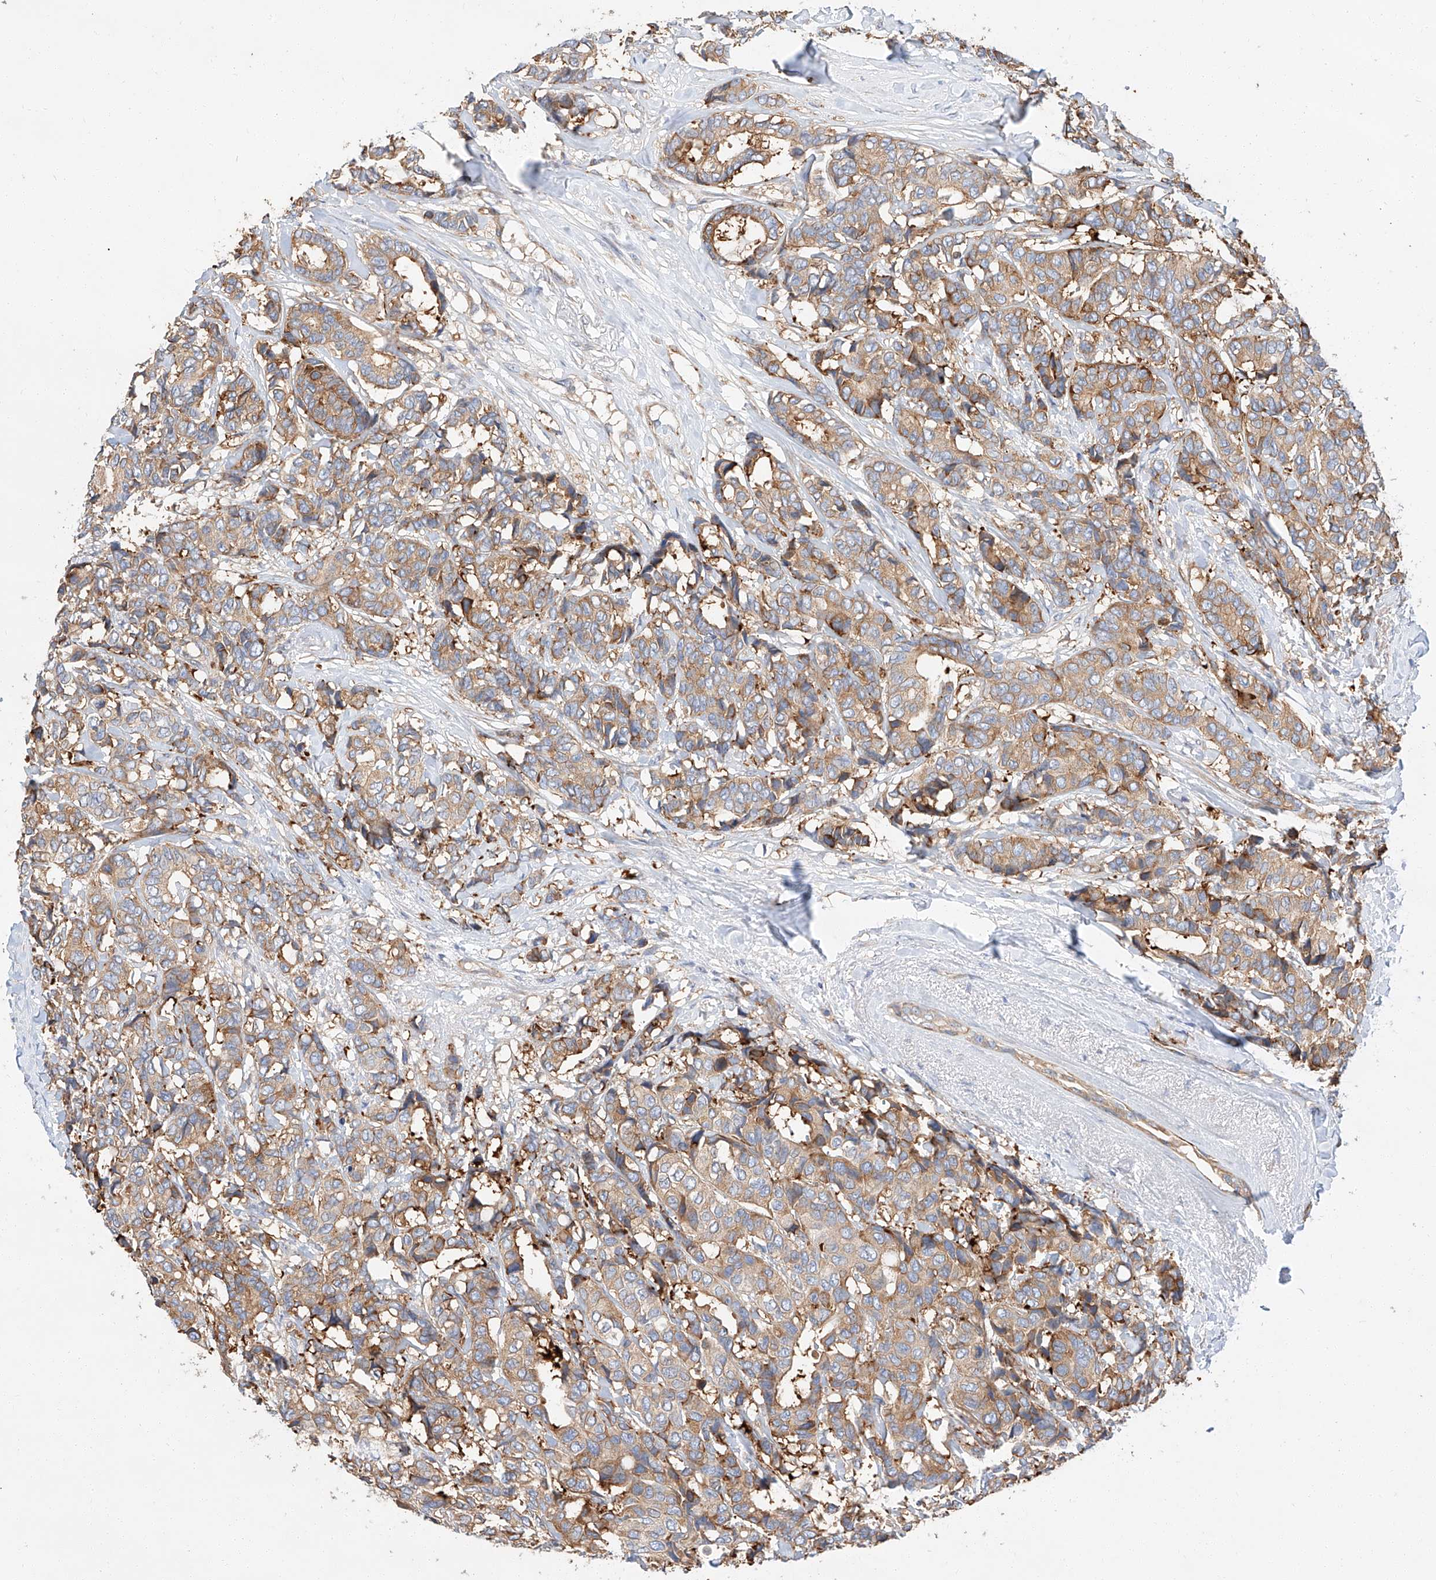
{"staining": {"intensity": "moderate", "quantity": ">75%", "location": "cytoplasmic/membranous"}, "tissue": "breast cancer", "cell_type": "Tumor cells", "image_type": "cancer", "snomed": [{"axis": "morphology", "description": "Duct carcinoma"}, {"axis": "topography", "description": "Breast"}], "caption": "Protein expression analysis of breast cancer (invasive ductal carcinoma) demonstrates moderate cytoplasmic/membranous positivity in about >75% of tumor cells.", "gene": "GLMN", "patient": {"sex": "female", "age": 87}}